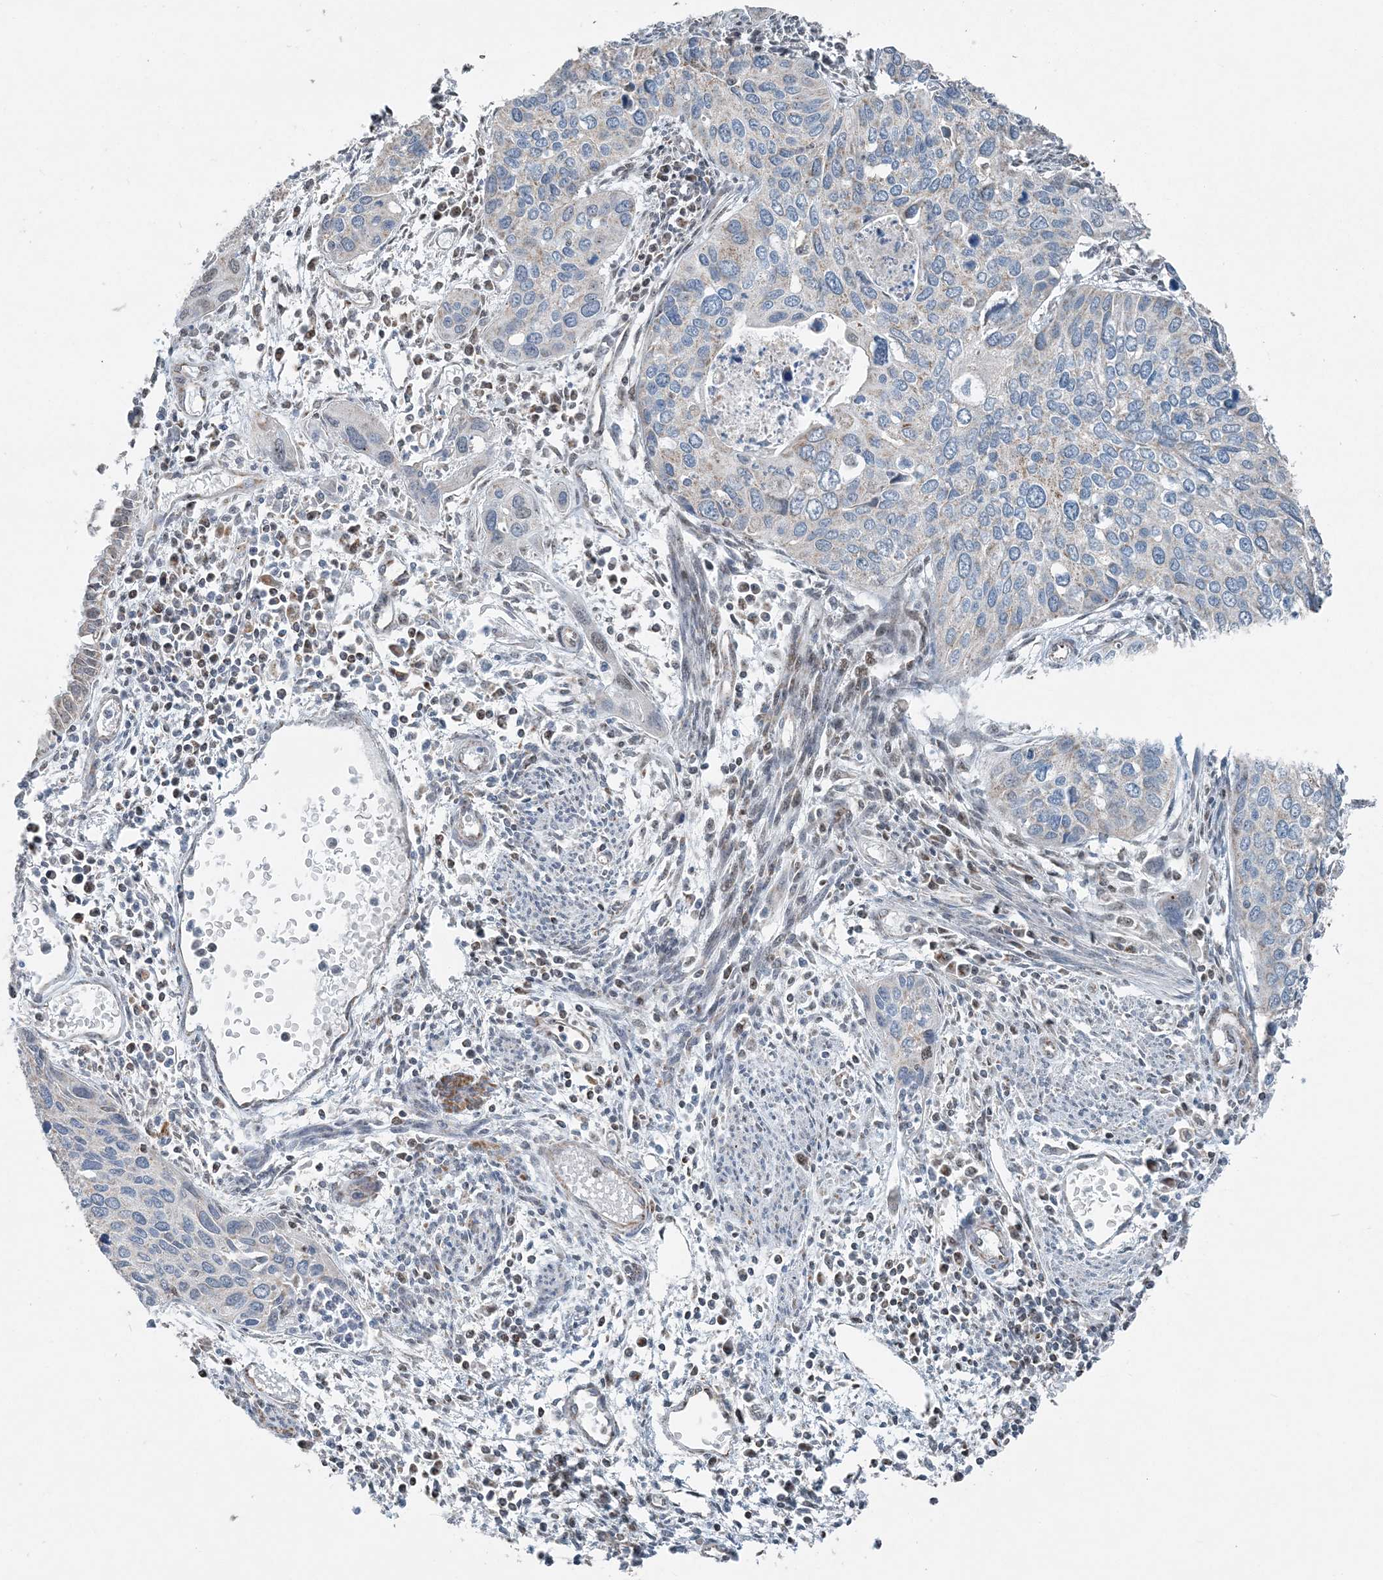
{"staining": {"intensity": "weak", "quantity": "25%-75%", "location": "cytoplasmic/membranous"}, "tissue": "cervical cancer", "cell_type": "Tumor cells", "image_type": "cancer", "snomed": [{"axis": "morphology", "description": "Squamous cell carcinoma, NOS"}, {"axis": "topography", "description": "Cervix"}], "caption": "Human cervical squamous cell carcinoma stained with a brown dye shows weak cytoplasmic/membranous positive staining in approximately 25%-75% of tumor cells.", "gene": "SUCLG1", "patient": {"sex": "female", "age": 55}}